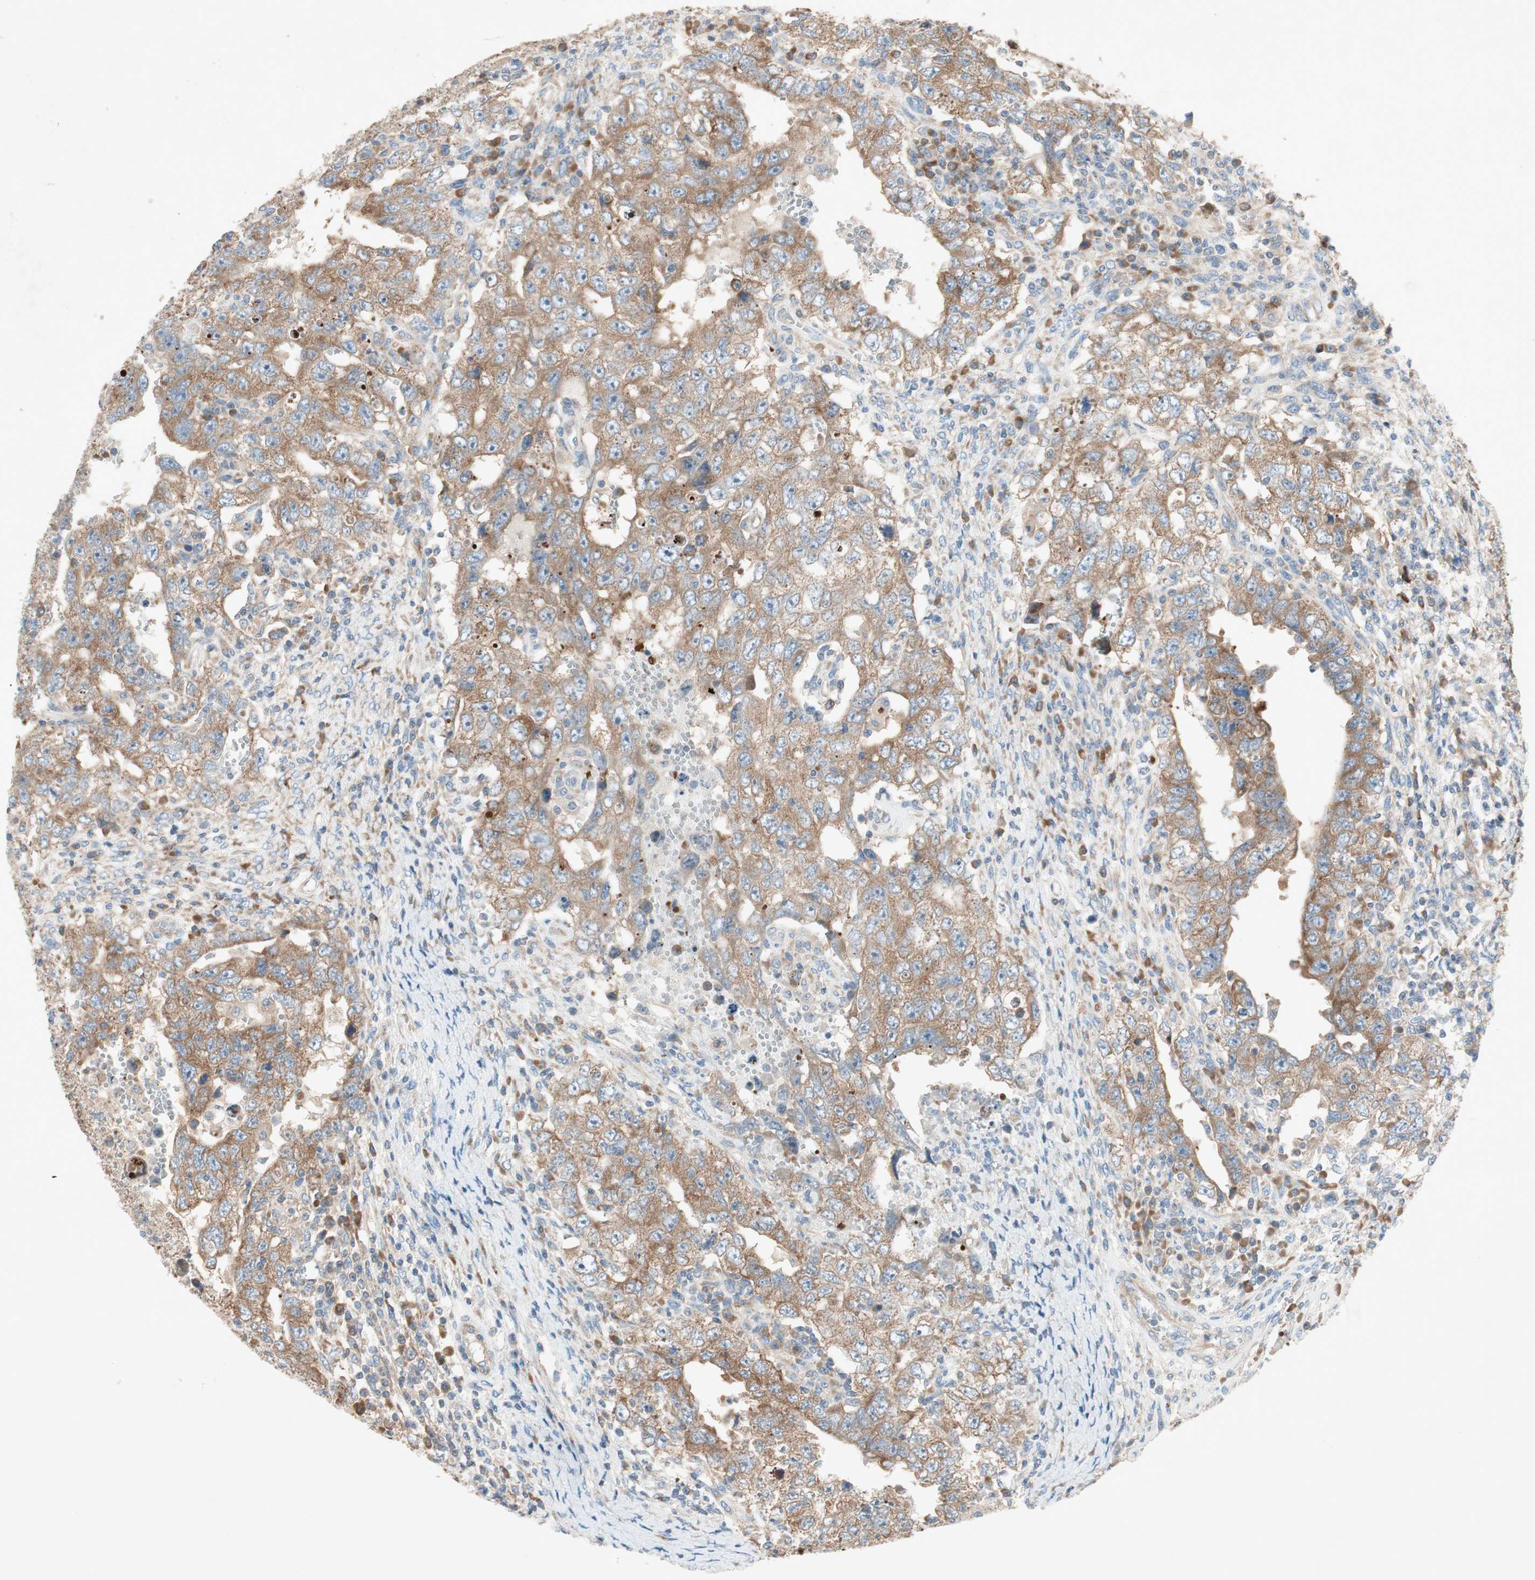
{"staining": {"intensity": "moderate", "quantity": ">75%", "location": "cytoplasmic/membranous"}, "tissue": "testis cancer", "cell_type": "Tumor cells", "image_type": "cancer", "snomed": [{"axis": "morphology", "description": "Carcinoma, Embryonal, NOS"}, {"axis": "topography", "description": "Testis"}], "caption": "Immunohistochemical staining of human testis embryonal carcinoma shows moderate cytoplasmic/membranous protein staining in approximately >75% of tumor cells.", "gene": "RPL23", "patient": {"sex": "male", "age": 26}}